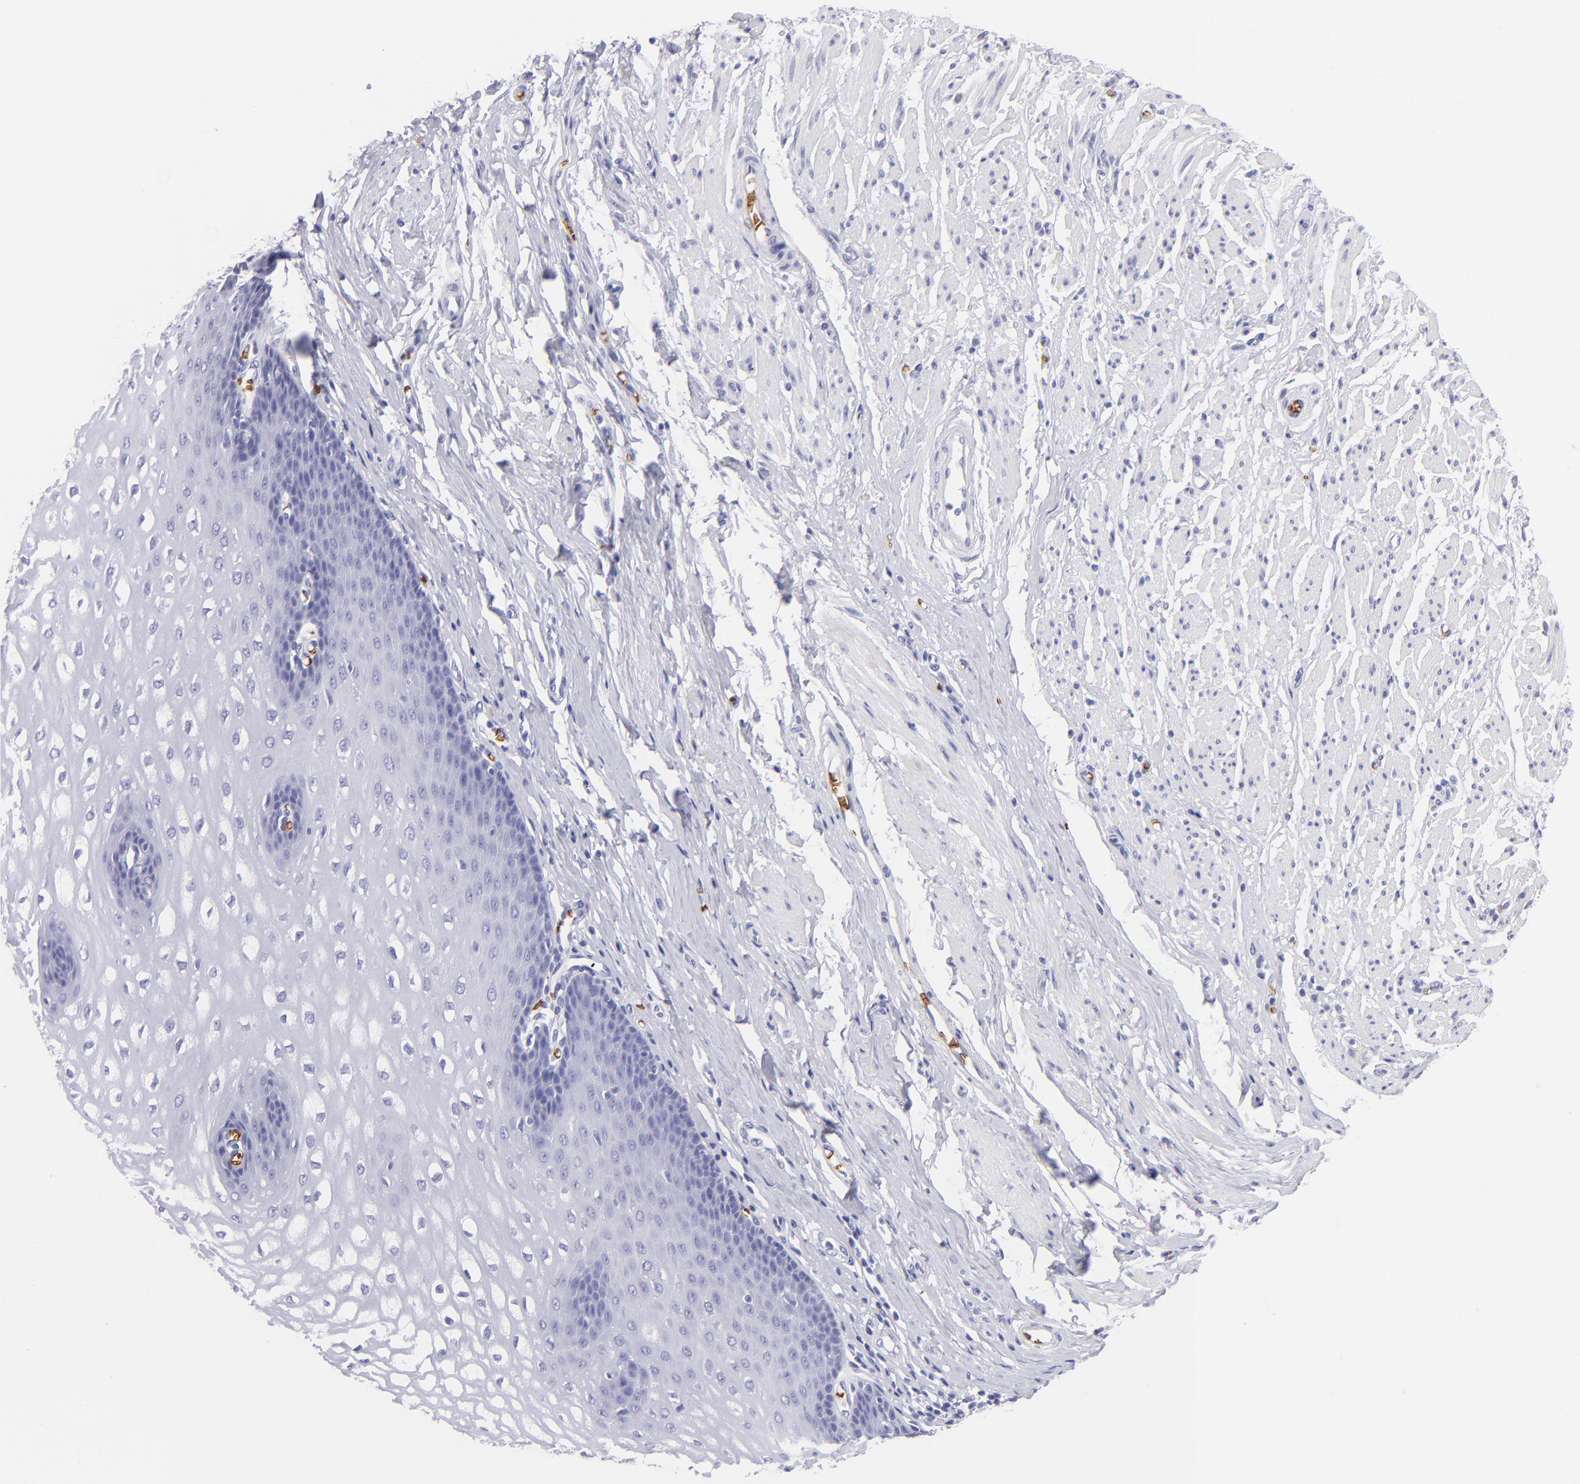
{"staining": {"intensity": "negative", "quantity": "none", "location": "none"}, "tissue": "esophagus", "cell_type": "Squamous epithelial cells", "image_type": "normal", "snomed": [{"axis": "morphology", "description": "Normal tissue, NOS"}, {"axis": "topography", "description": "Esophagus"}], "caption": "The histopathology image reveals no significant positivity in squamous epithelial cells of esophagus.", "gene": "GYPA", "patient": {"sex": "male", "age": 70}}